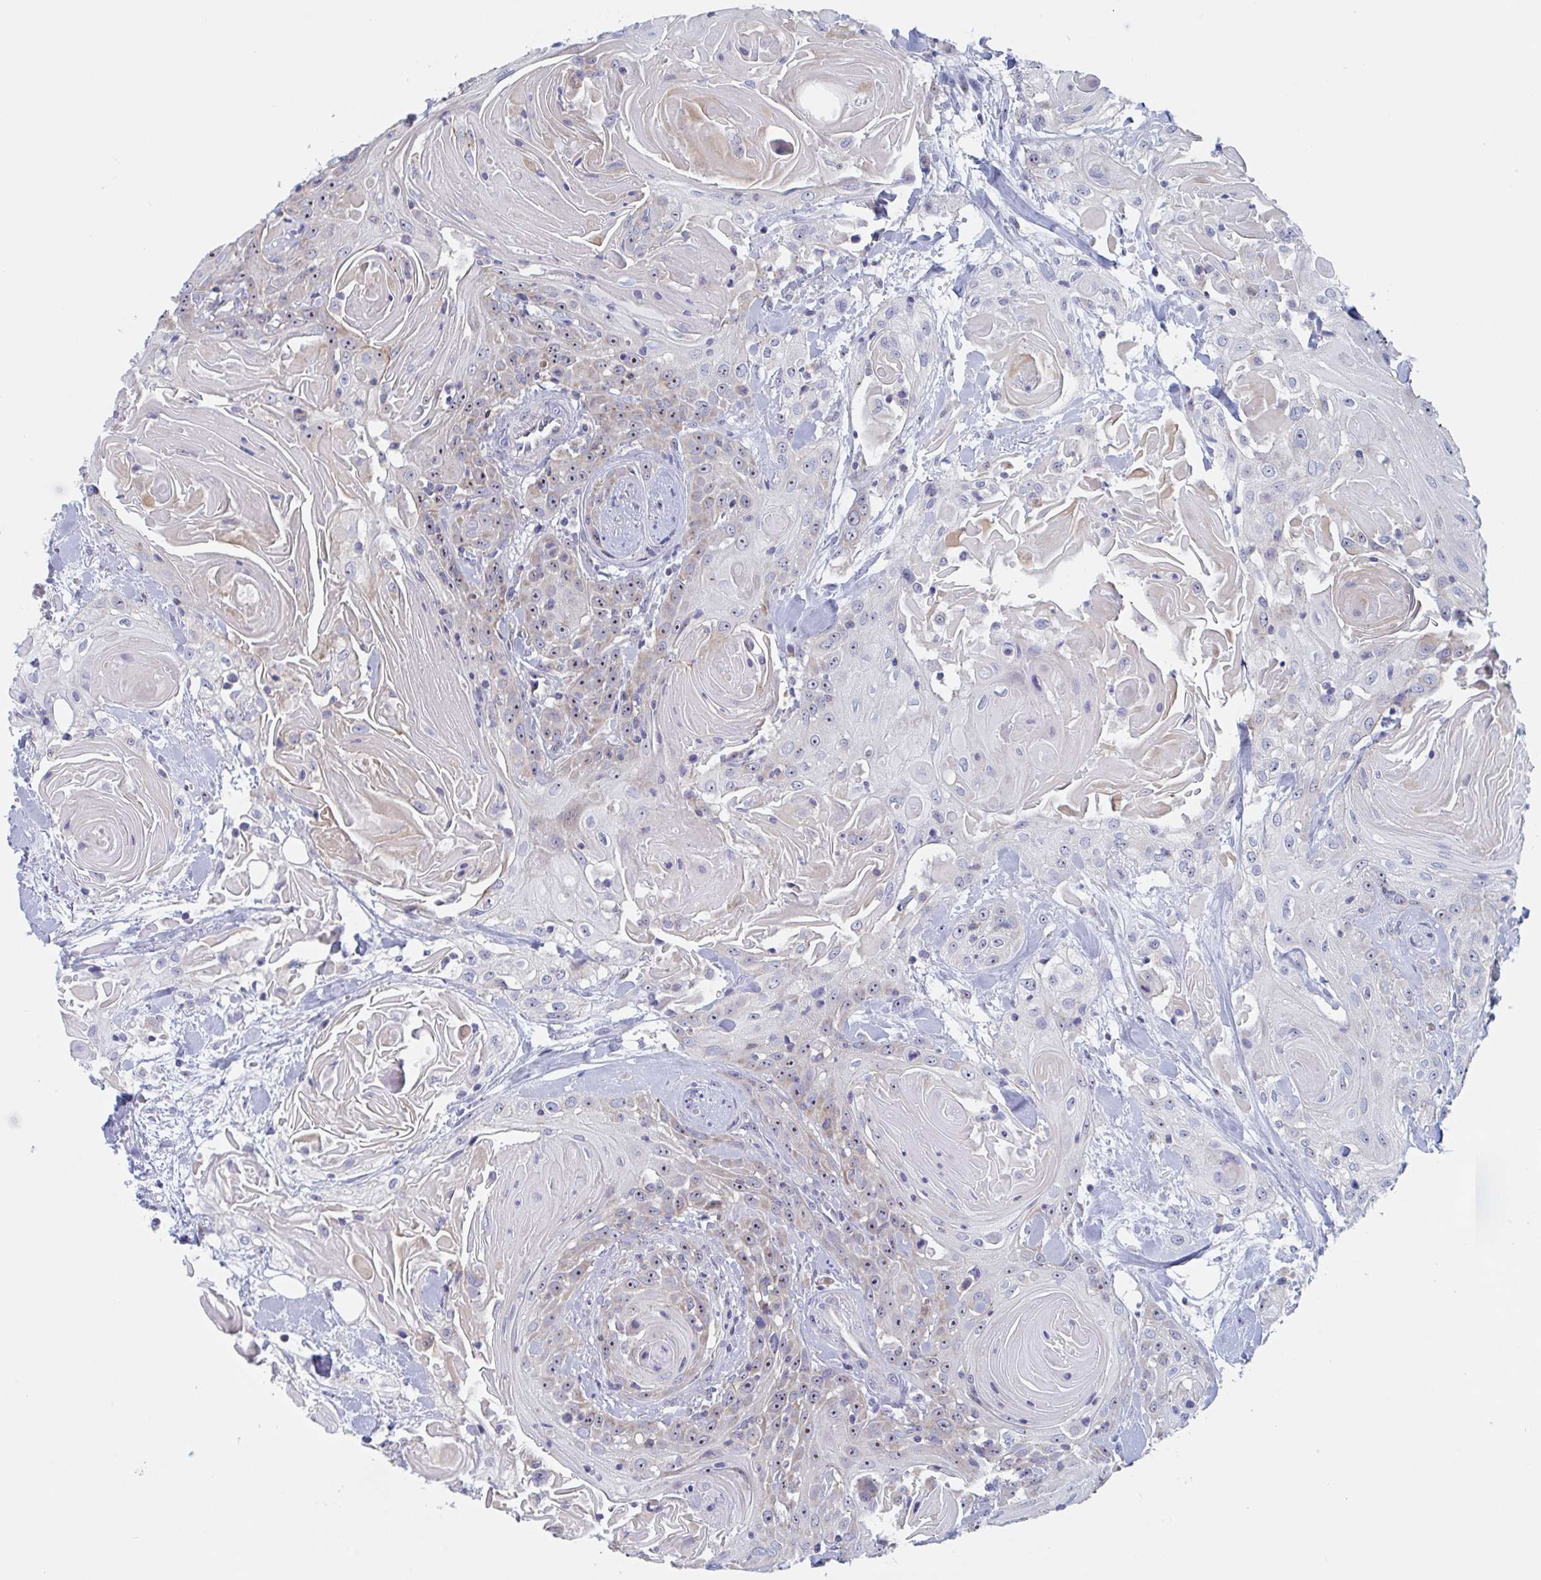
{"staining": {"intensity": "strong", "quantity": "25%-75%", "location": "cytoplasmic/membranous,nuclear"}, "tissue": "head and neck cancer", "cell_type": "Tumor cells", "image_type": "cancer", "snomed": [{"axis": "morphology", "description": "Squamous cell carcinoma, NOS"}, {"axis": "topography", "description": "Head-Neck"}], "caption": "Immunohistochemical staining of head and neck cancer (squamous cell carcinoma) exhibits high levels of strong cytoplasmic/membranous and nuclear protein expression in approximately 25%-75% of tumor cells.", "gene": "MRPL53", "patient": {"sex": "female", "age": 84}}